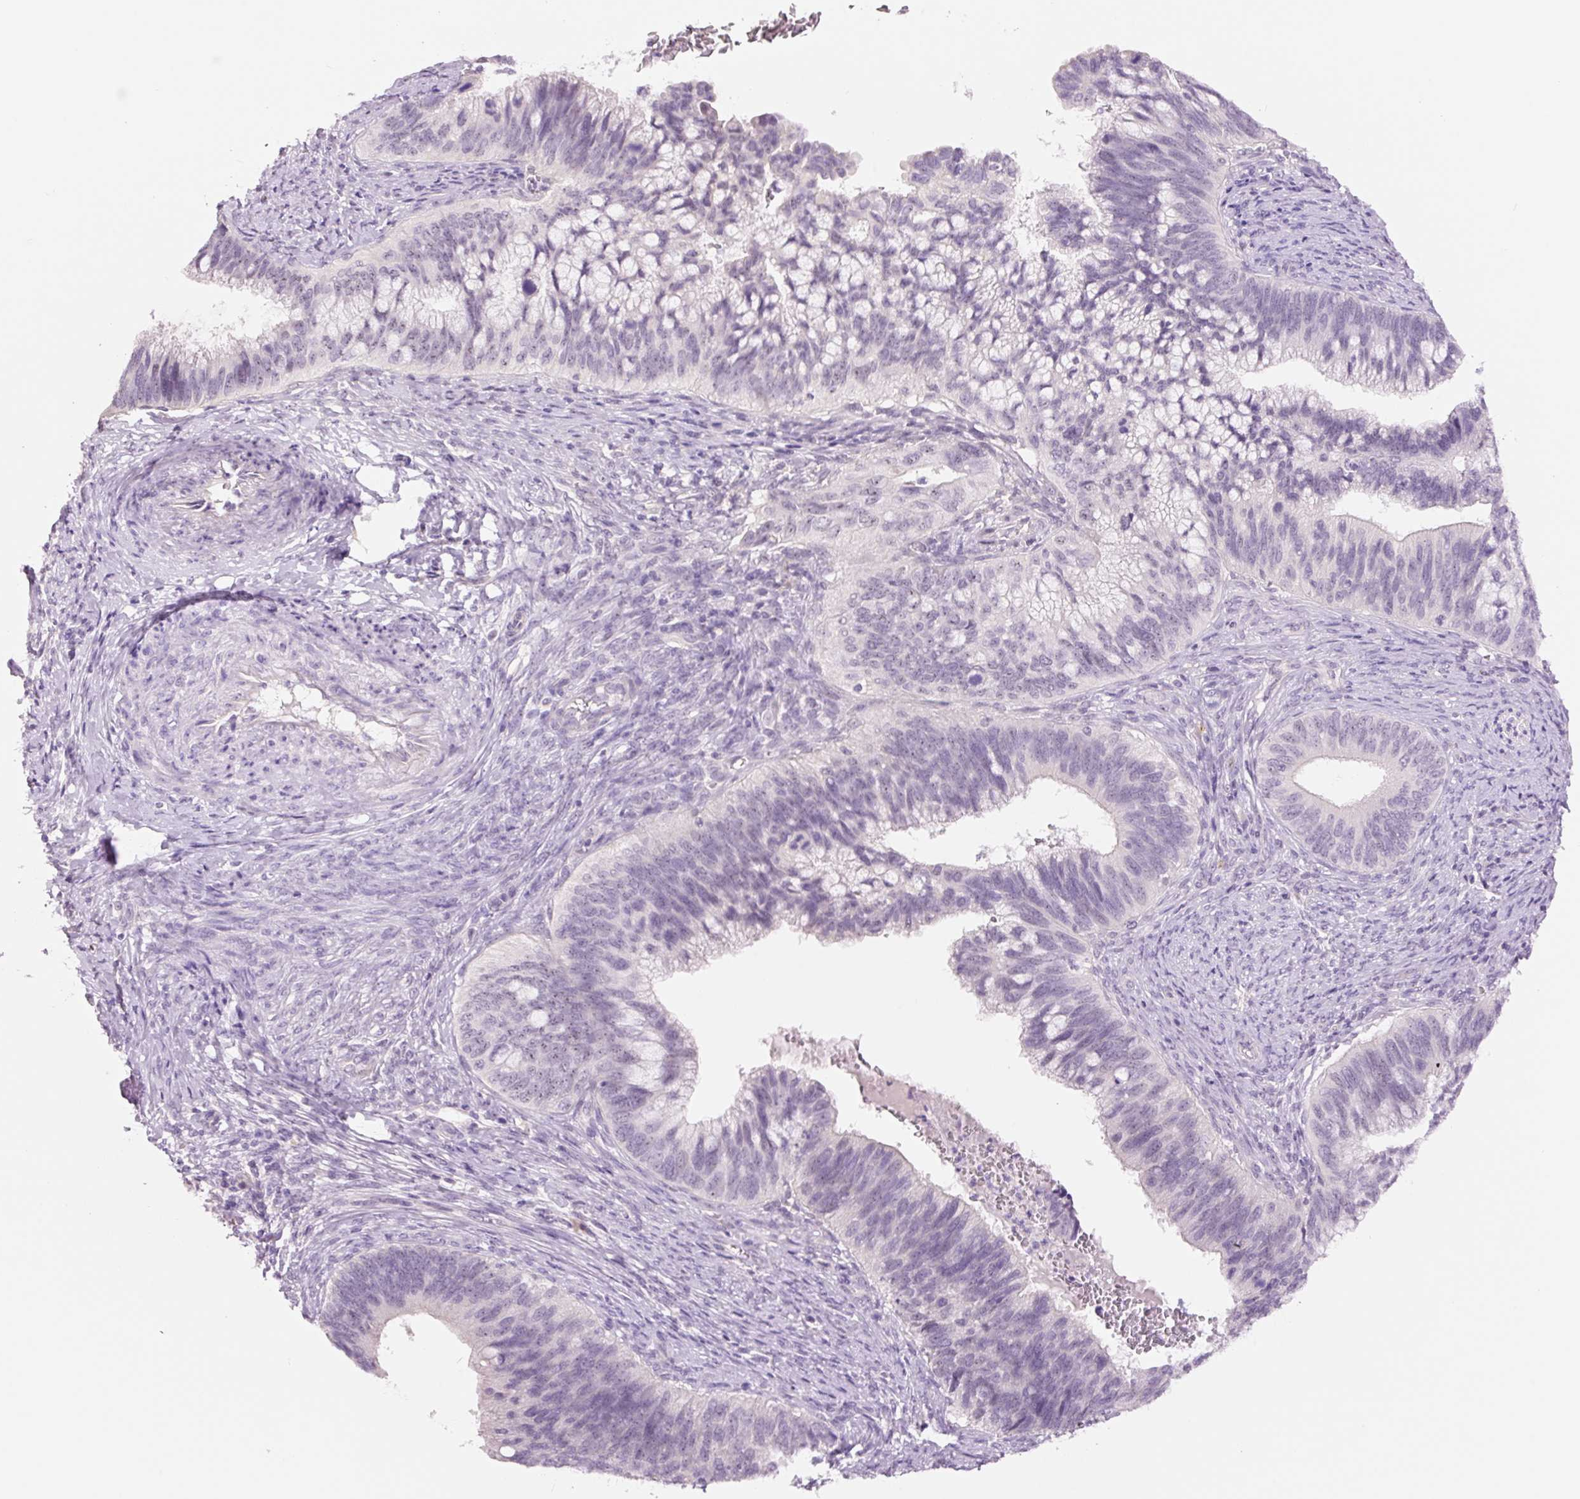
{"staining": {"intensity": "negative", "quantity": "none", "location": "none"}, "tissue": "cervical cancer", "cell_type": "Tumor cells", "image_type": "cancer", "snomed": [{"axis": "morphology", "description": "Adenocarcinoma, NOS"}, {"axis": "topography", "description": "Cervix"}], "caption": "This histopathology image is of cervical cancer (adenocarcinoma) stained with immunohistochemistry (IHC) to label a protein in brown with the nuclei are counter-stained blue. There is no staining in tumor cells.", "gene": "GCG", "patient": {"sex": "female", "age": 42}}